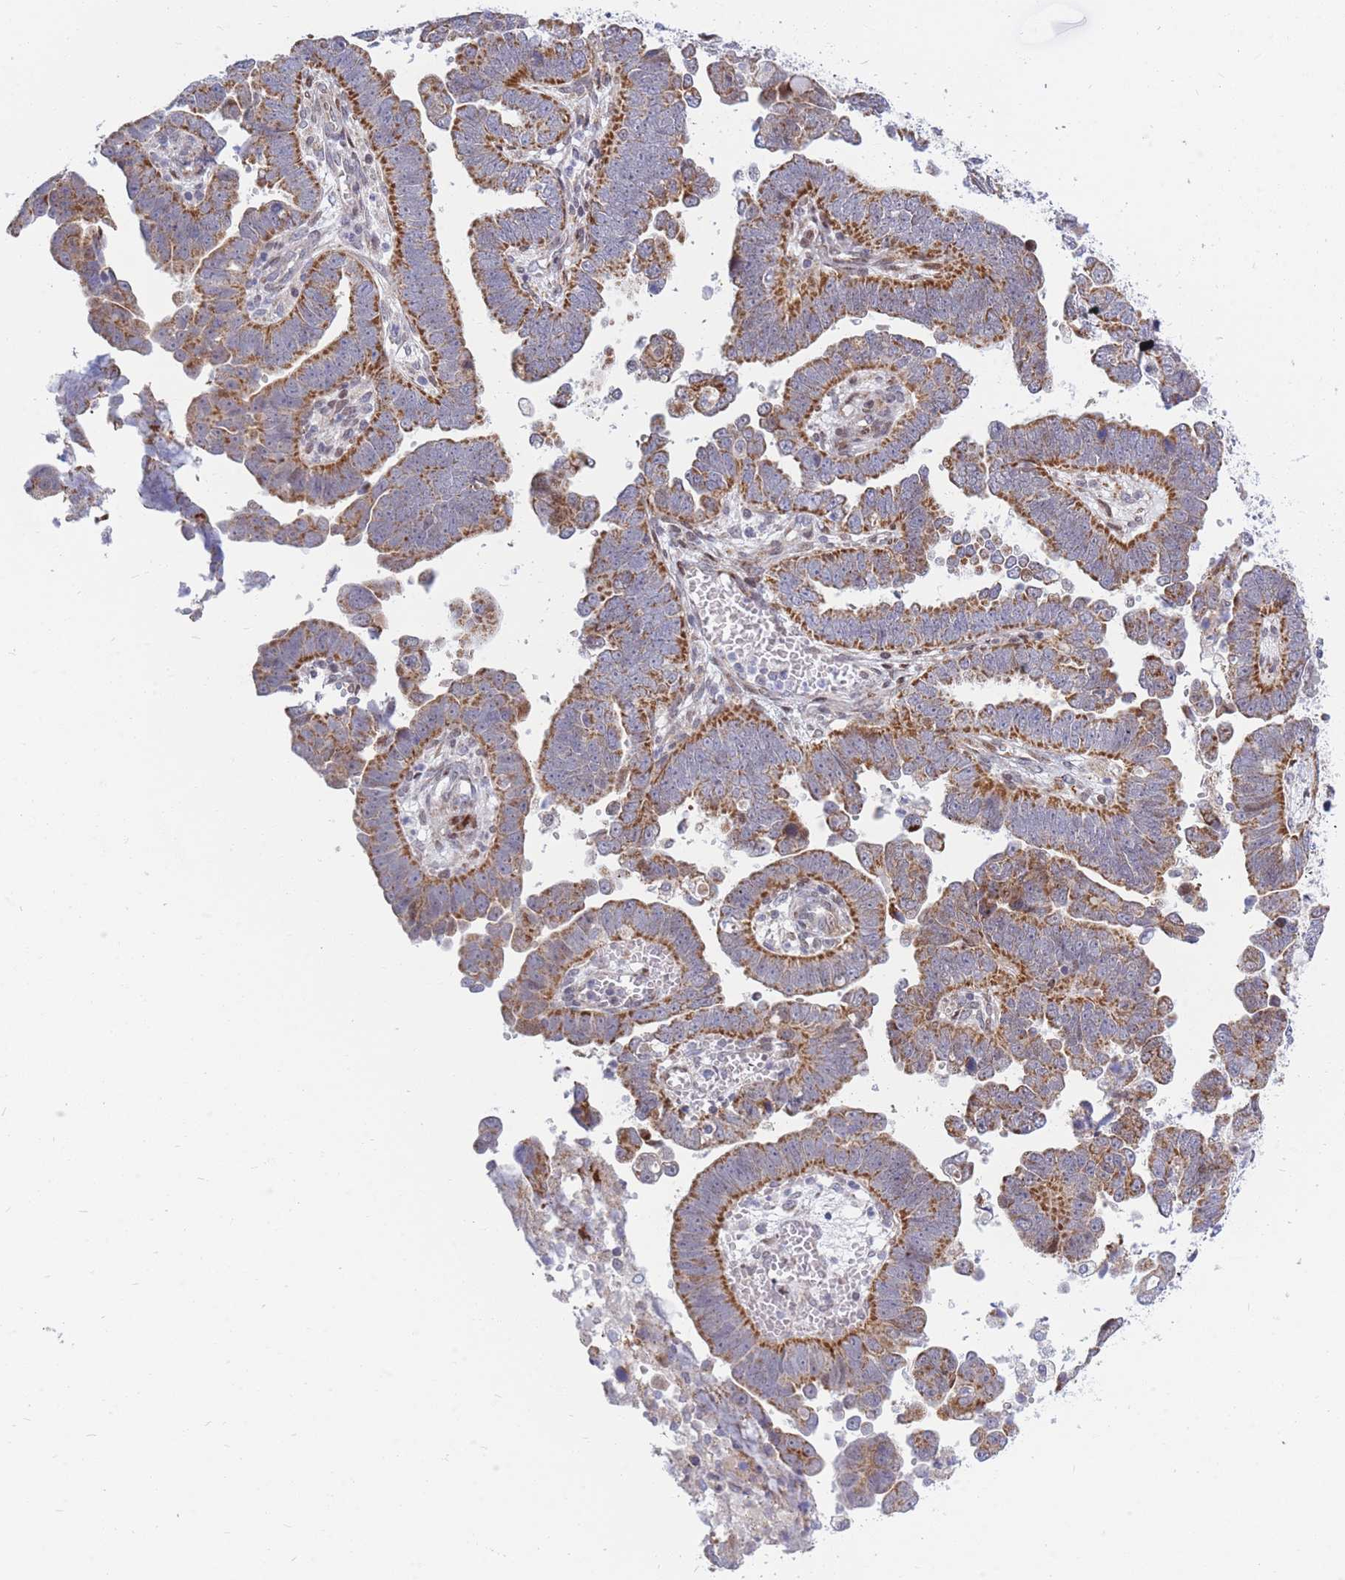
{"staining": {"intensity": "strong", "quantity": ">75%", "location": "cytoplasmic/membranous"}, "tissue": "endometrial cancer", "cell_type": "Tumor cells", "image_type": "cancer", "snomed": [{"axis": "morphology", "description": "Adenocarcinoma, NOS"}, {"axis": "topography", "description": "Endometrium"}], "caption": "Immunohistochemistry (IHC) of endometrial cancer displays high levels of strong cytoplasmic/membranous expression in about >75% of tumor cells. (brown staining indicates protein expression, while blue staining denotes nuclei).", "gene": "MOB4", "patient": {"sex": "female", "age": 75}}